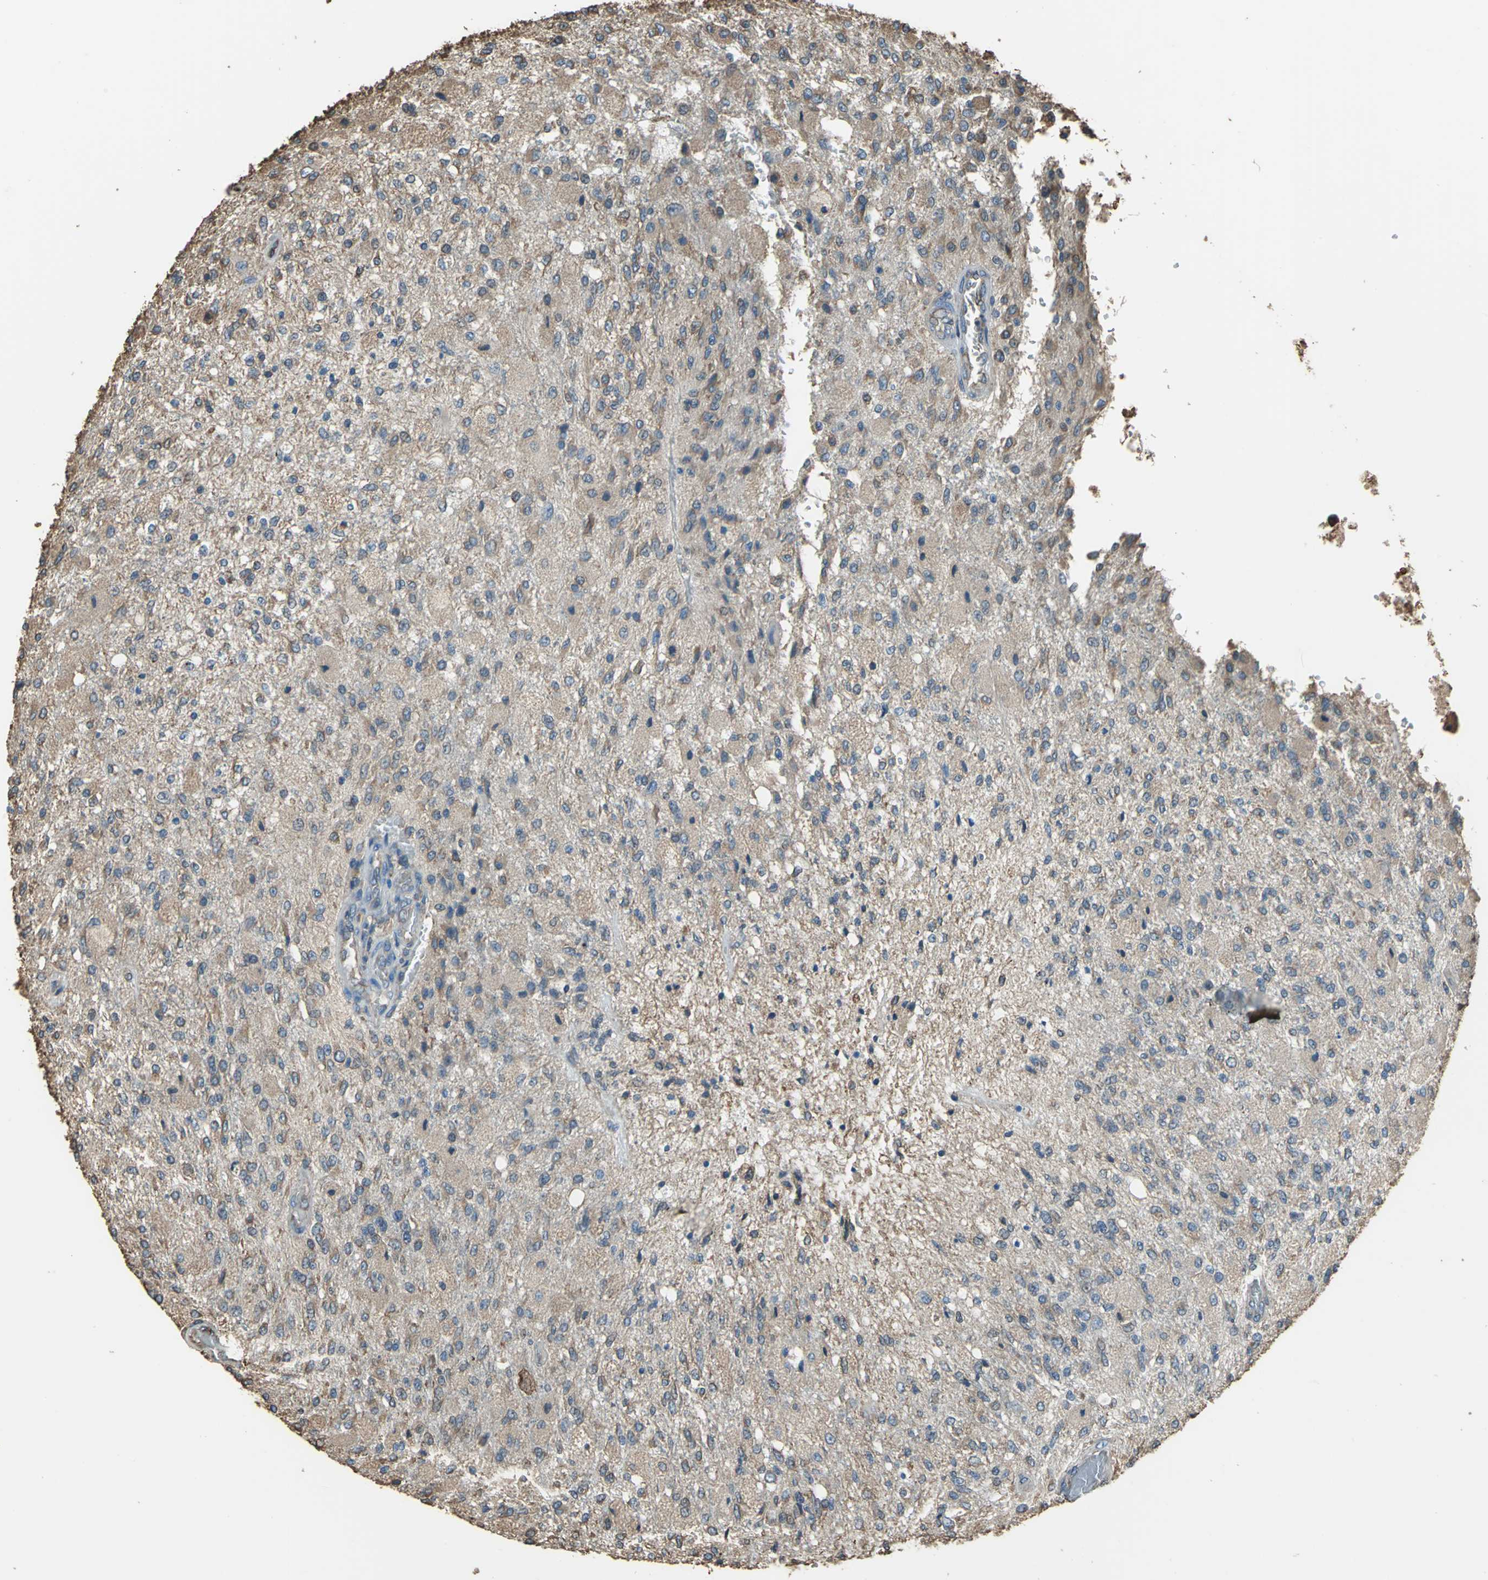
{"staining": {"intensity": "moderate", "quantity": ">75%", "location": "cytoplasmic/membranous"}, "tissue": "glioma", "cell_type": "Tumor cells", "image_type": "cancer", "snomed": [{"axis": "morphology", "description": "Normal tissue, NOS"}, {"axis": "morphology", "description": "Glioma, malignant, High grade"}, {"axis": "topography", "description": "Cerebral cortex"}], "caption": "Immunohistochemistry histopathology image of high-grade glioma (malignant) stained for a protein (brown), which exhibits medium levels of moderate cytoplasmic/membranous staining in approximately >75% of tumor cells.", "gene": "GPANK1", "patient": {"sex": "male", "age": 77}}